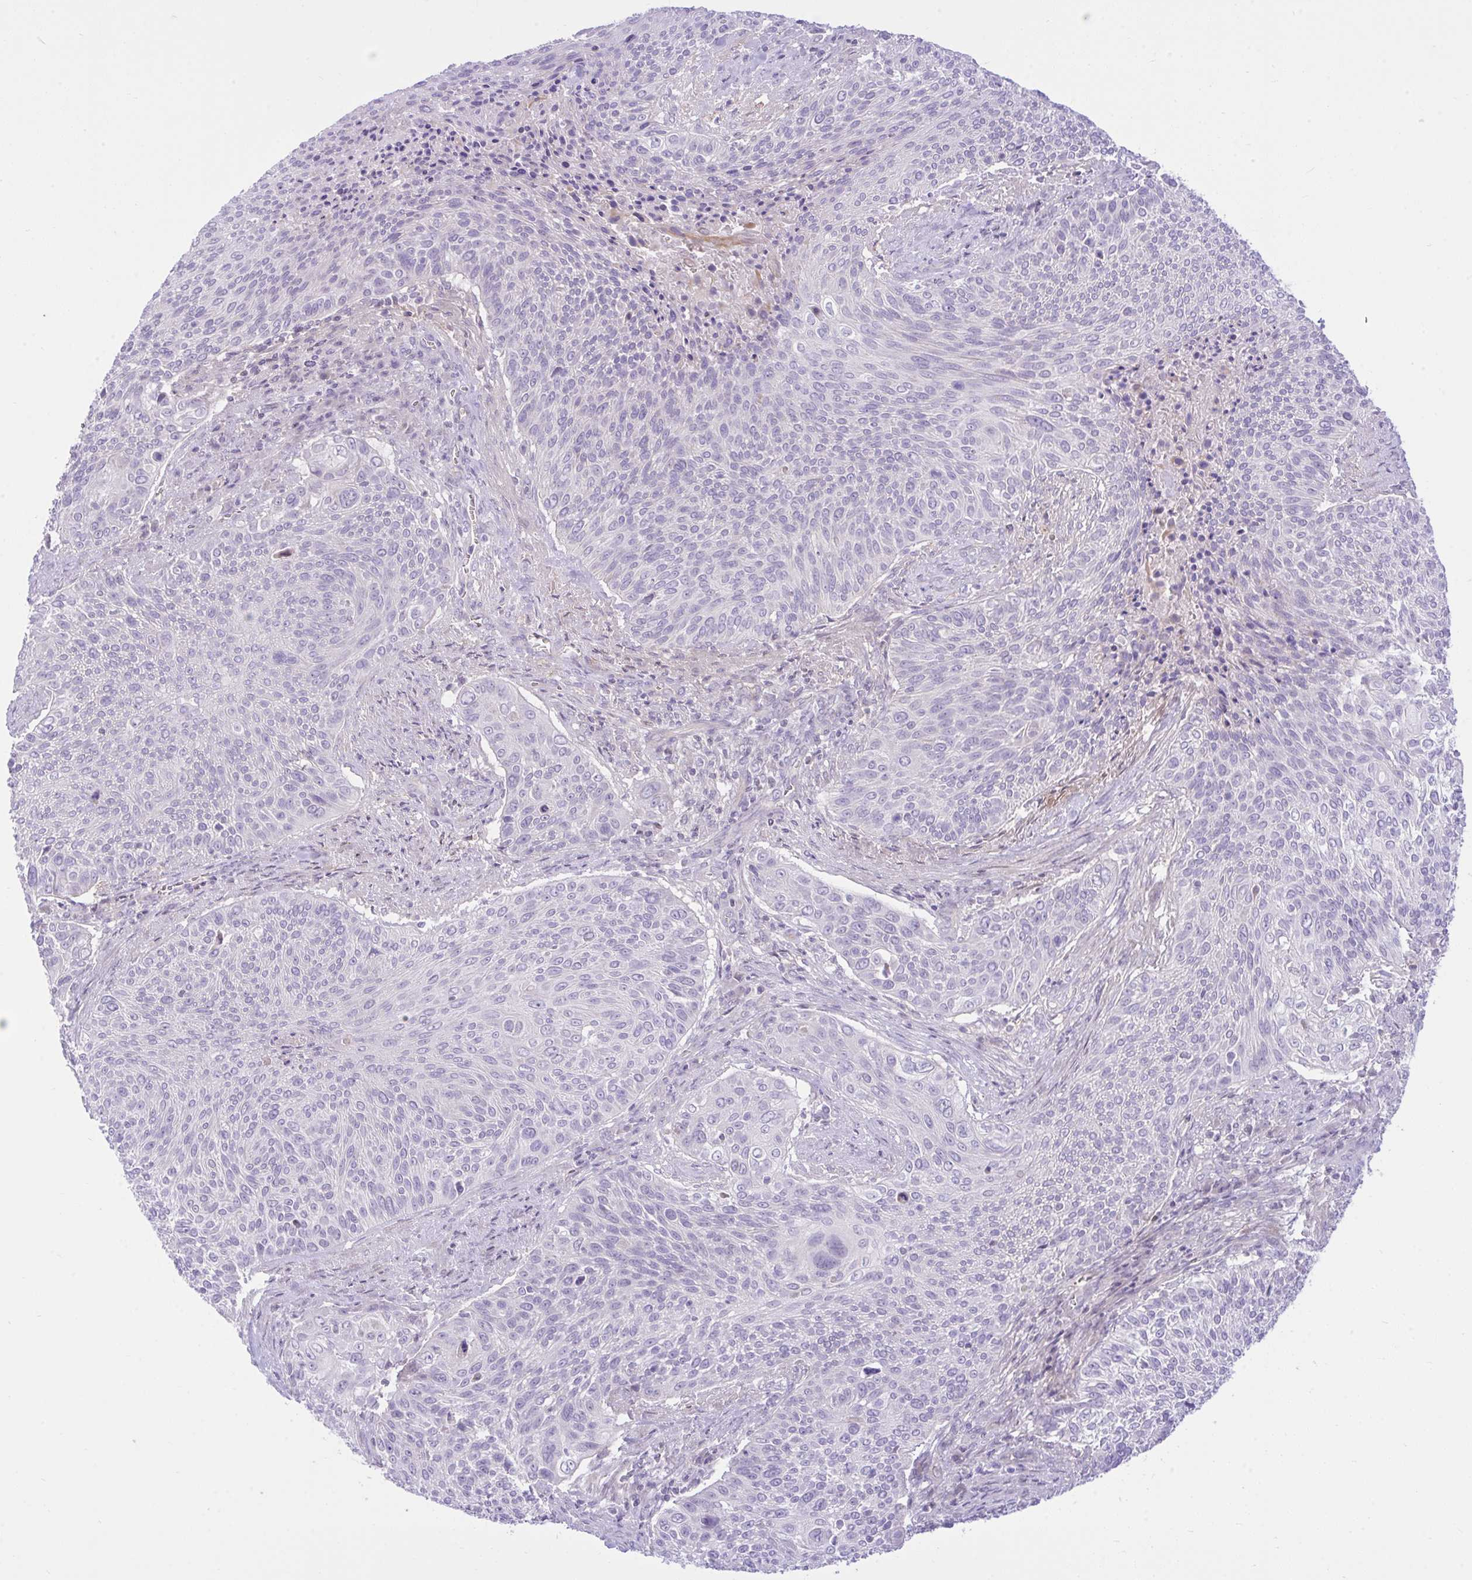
{"staining": {"intensity": "negative", "quantity": "none", "location": "none"}, "tissue": "cervical cancer", "cell_type": "Tumor cells", "image_type": "cancer", "snomed": [{"axis": "morphology", "description": "Squamous cell carcinoma, NOS"}, {"axis": "topography", "description": "Cervix"}], "caption": "A high-resolution image shows immunohistochemistry (IHC) staining of cervical squamous cell carcinoma, which shows no significant positivity in tumor cells.", "gene": "ZNF101", "patient": {"sex": "female", "age": 31}}